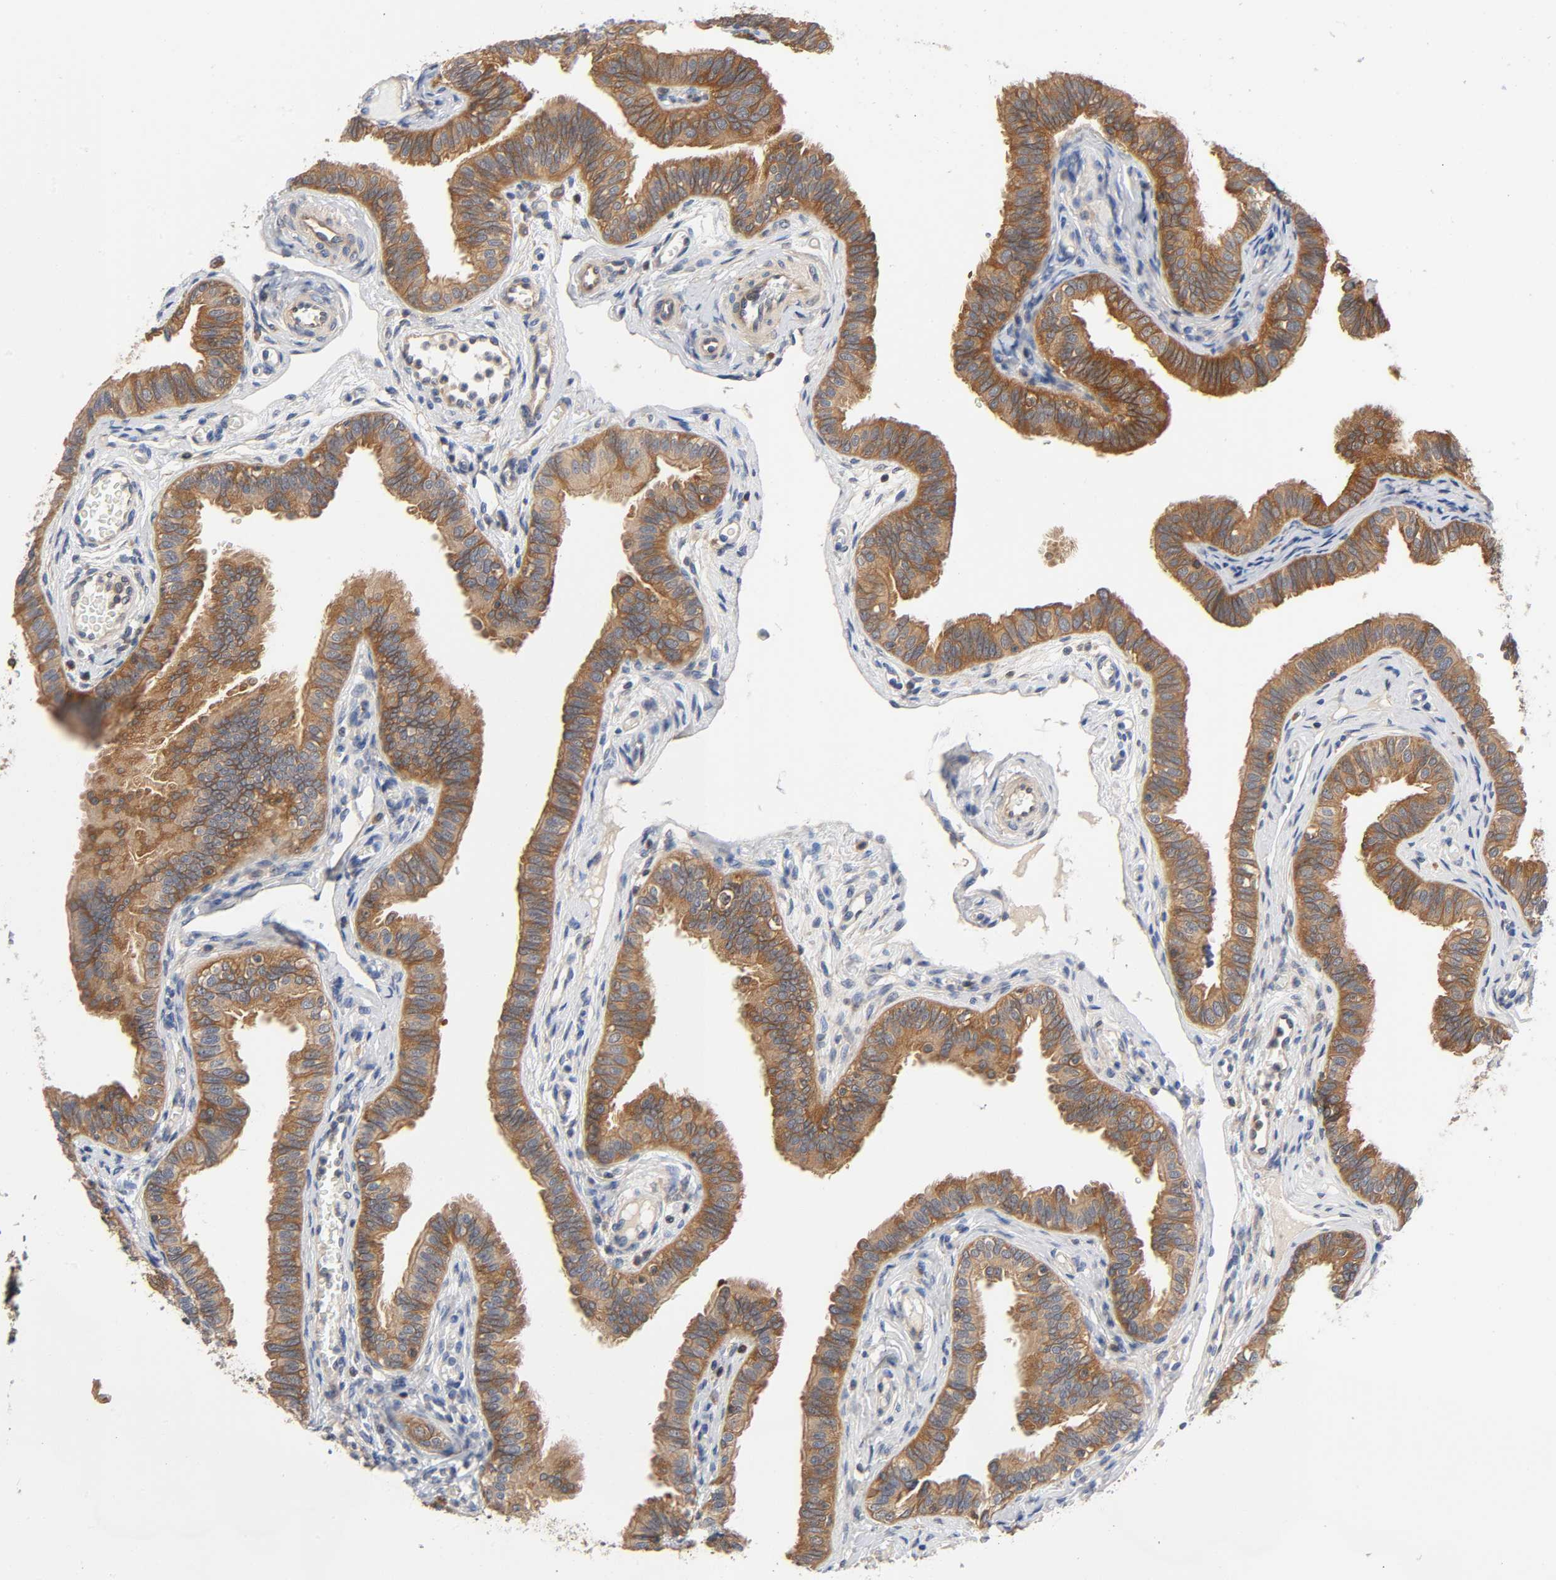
{"staining": {"intensity": "strong", "quantity": ">75%", "location": "cytoplasmic/membranous"}, "tissue": "fallopian tube", "cell_type": "Glandular cells", "image_type": "normal", "snomed": [{"axis": "morphology", "description": "Normal tissue, NOS"}, {"axis": "morphology", "description": "Dermoid, NOS"}, {"axis": "topography", "description": "Fallopian tube"}], "caption": "Immunohistochemical staining of unremarkable human fallopian tube displays high levels of strong cytoplasmic/membranous expression in about >75% of glandular cells. The staining is performed using DAB brown chromogen to label protein expression. The nuclei are counter-stained blue using hematoxylin.", "gene": "PRKAB1", "patient": {"sex": "female", "age": 33}}